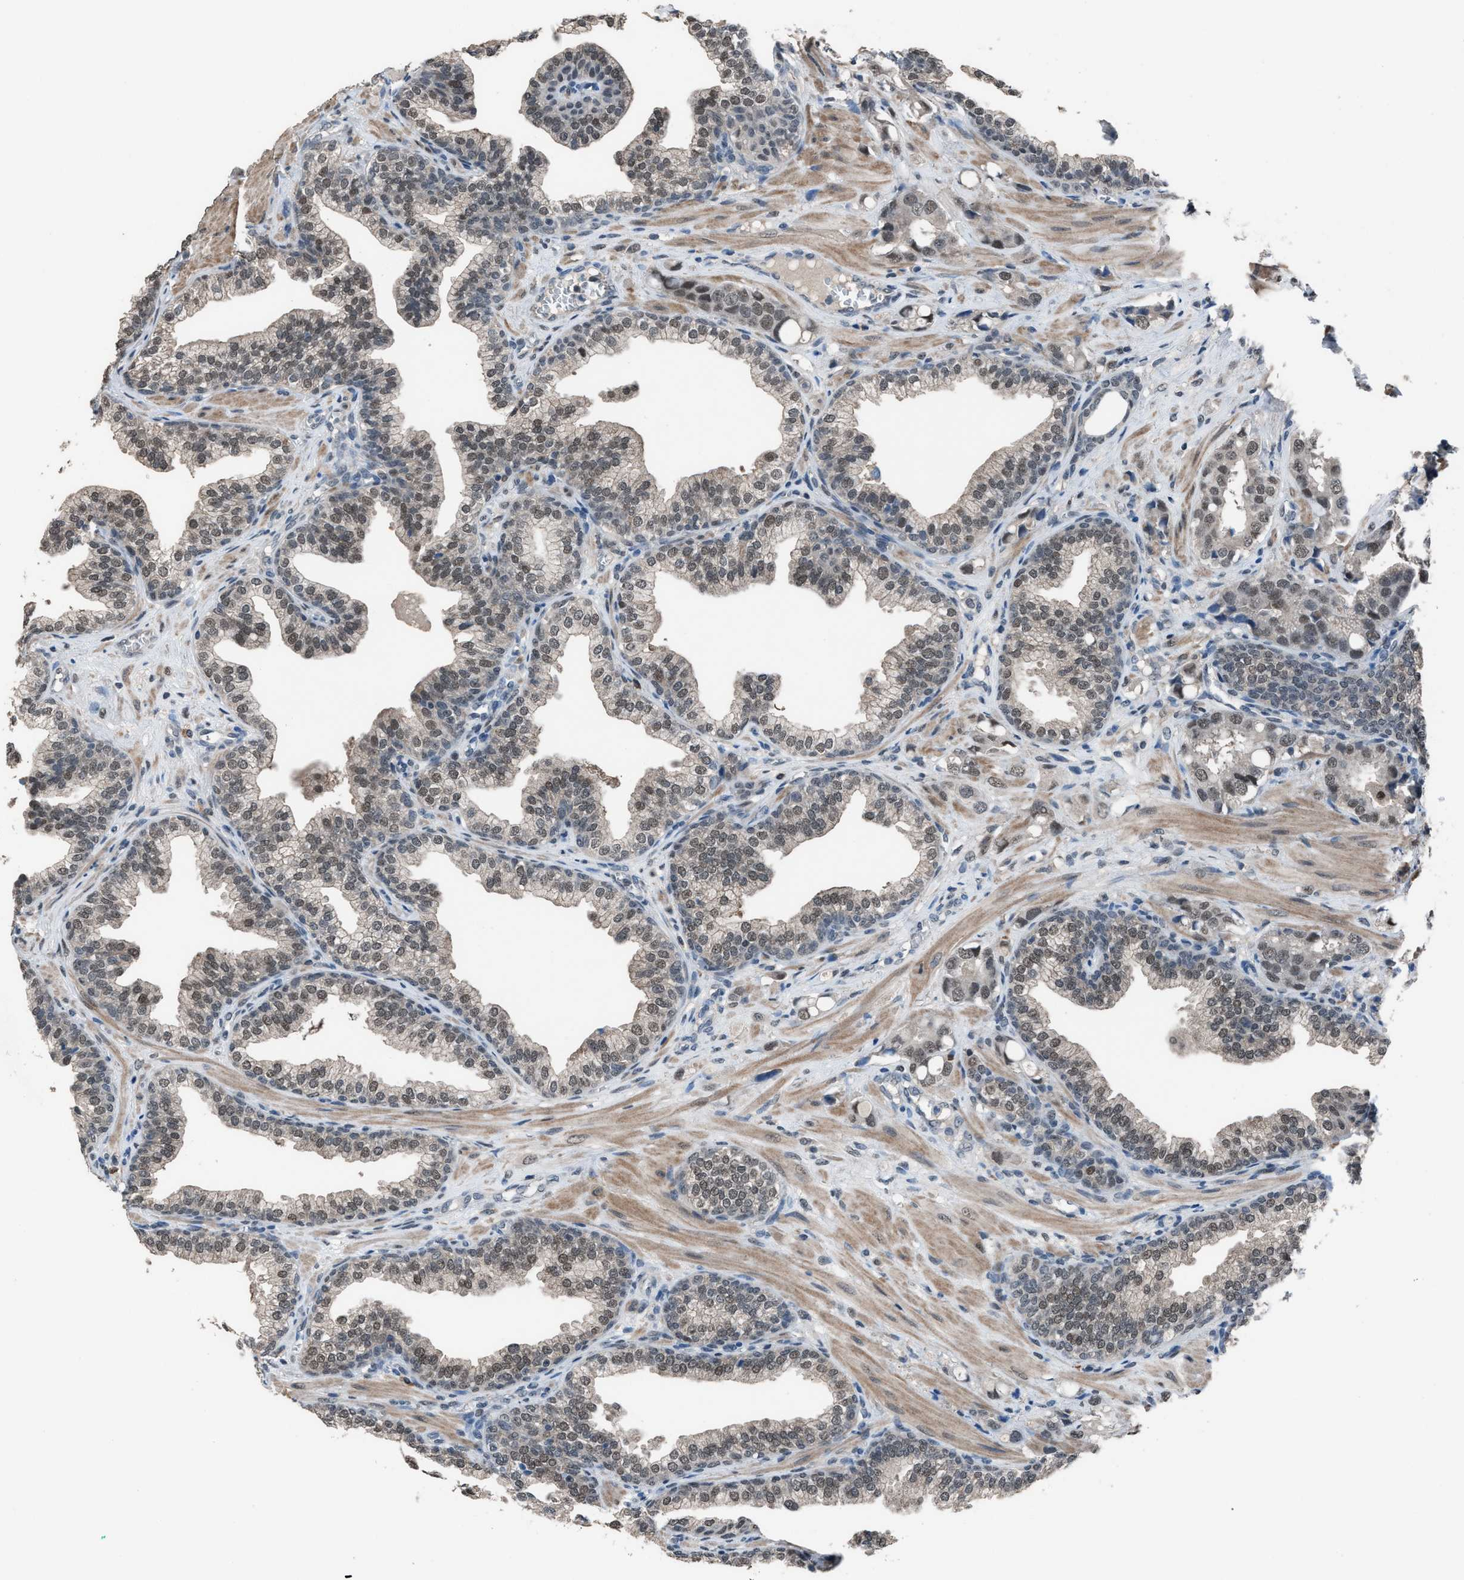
{"staining": {"intensity": "weak", "quantity": ">75%", "location": "nuclear"}, "tissue": "prostate cancer", "cell_type": "Tumor cells", "image_type": "cancer", "snomed": [{"axis": "morphology", "description": "Adenocarcinoma, High grade"}, {"axis": "topography", "description": "Prostate"}], "caption": "A photomicrograph of prostate high-grade adenocarcinoma stained for a protein shows weak nuclear brown staining in tumor cells.", "gene": "ZNF276", "patient": {"sex": "male", "age": 52}}